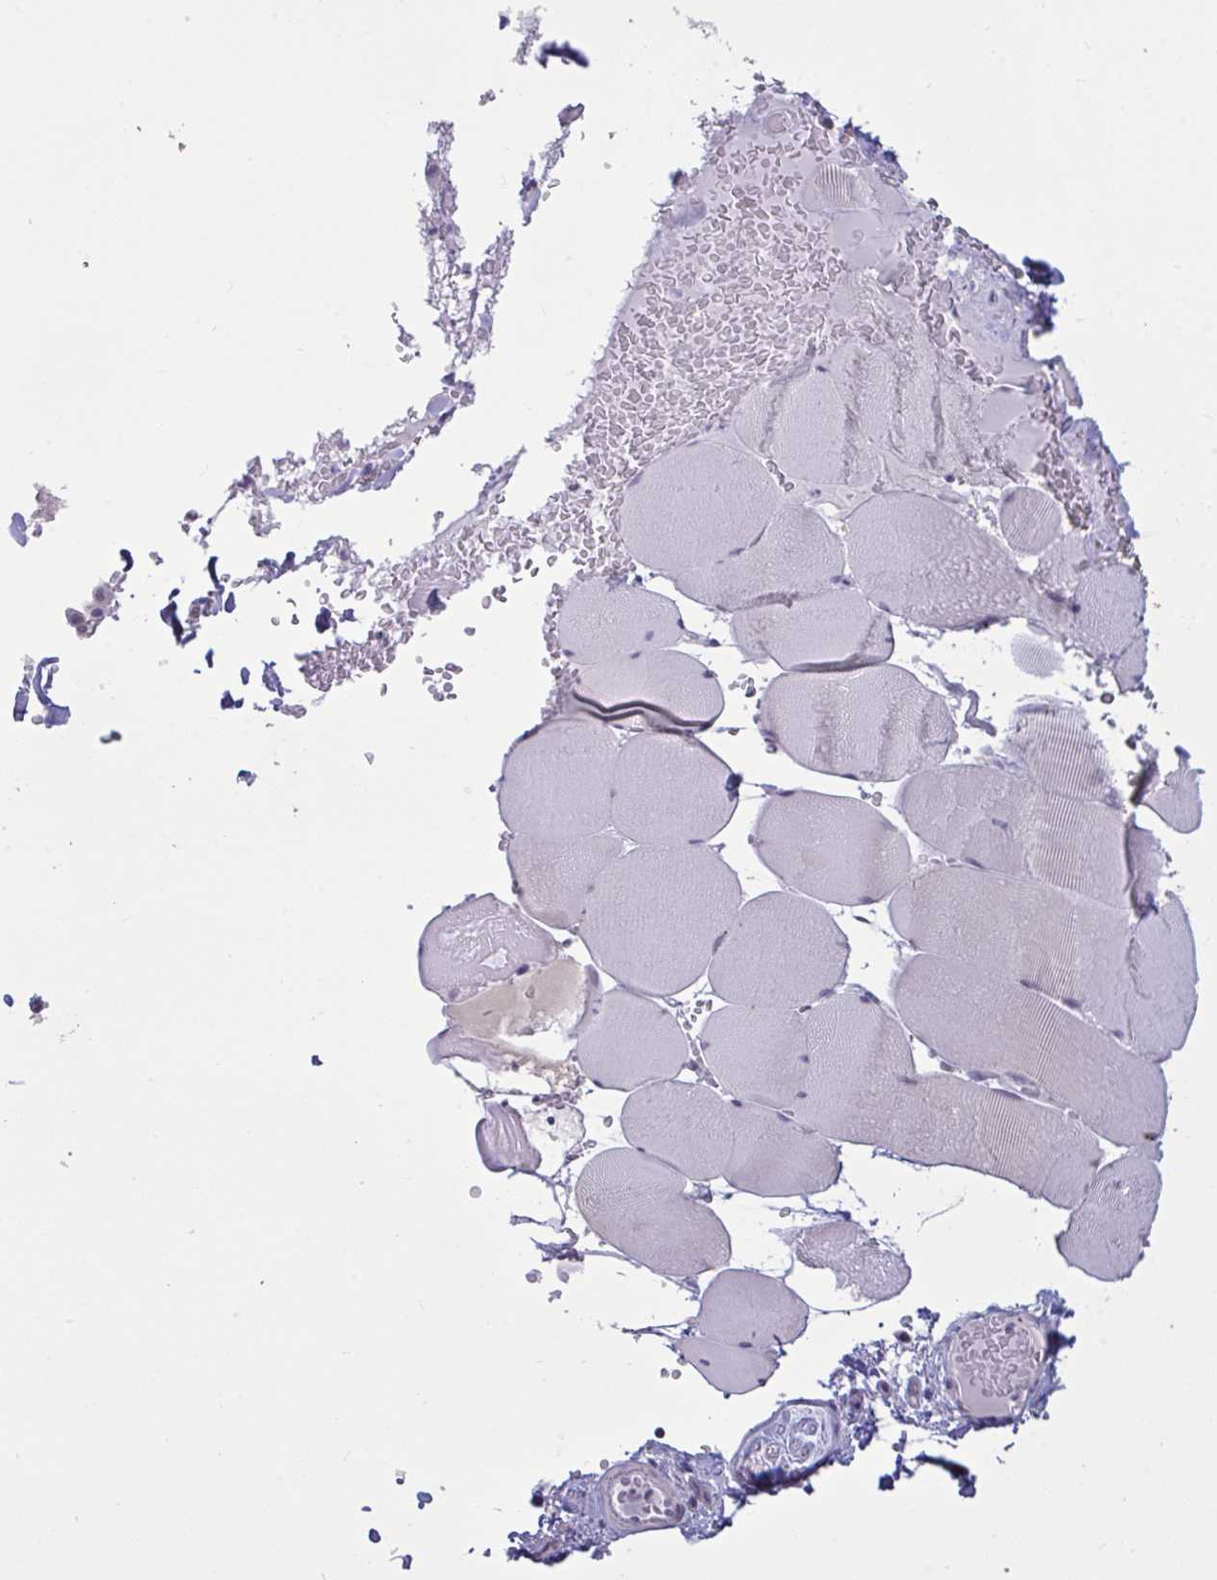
{"staining": {"intensity": "negative", "quantity": "none", "location": "none"}, "tissue": "skeletal muscle", "cell_type": "Myocytes", "image_type": "normal", "snomed": [{"axis": "morphology", "description": "Normal tissue, NOS"}, {"axis": "topography", "description": "Skeletal muscle"}, {"axis": "topography", "description": "Head-Neck"}], "caption": "IHC histopathology image of benign human skeletal muscle stained for a protein (brown), which reveals no staining in myocytes.", "gene": "TBC1D4", "patient": {"sex": "male", "age": 66}}